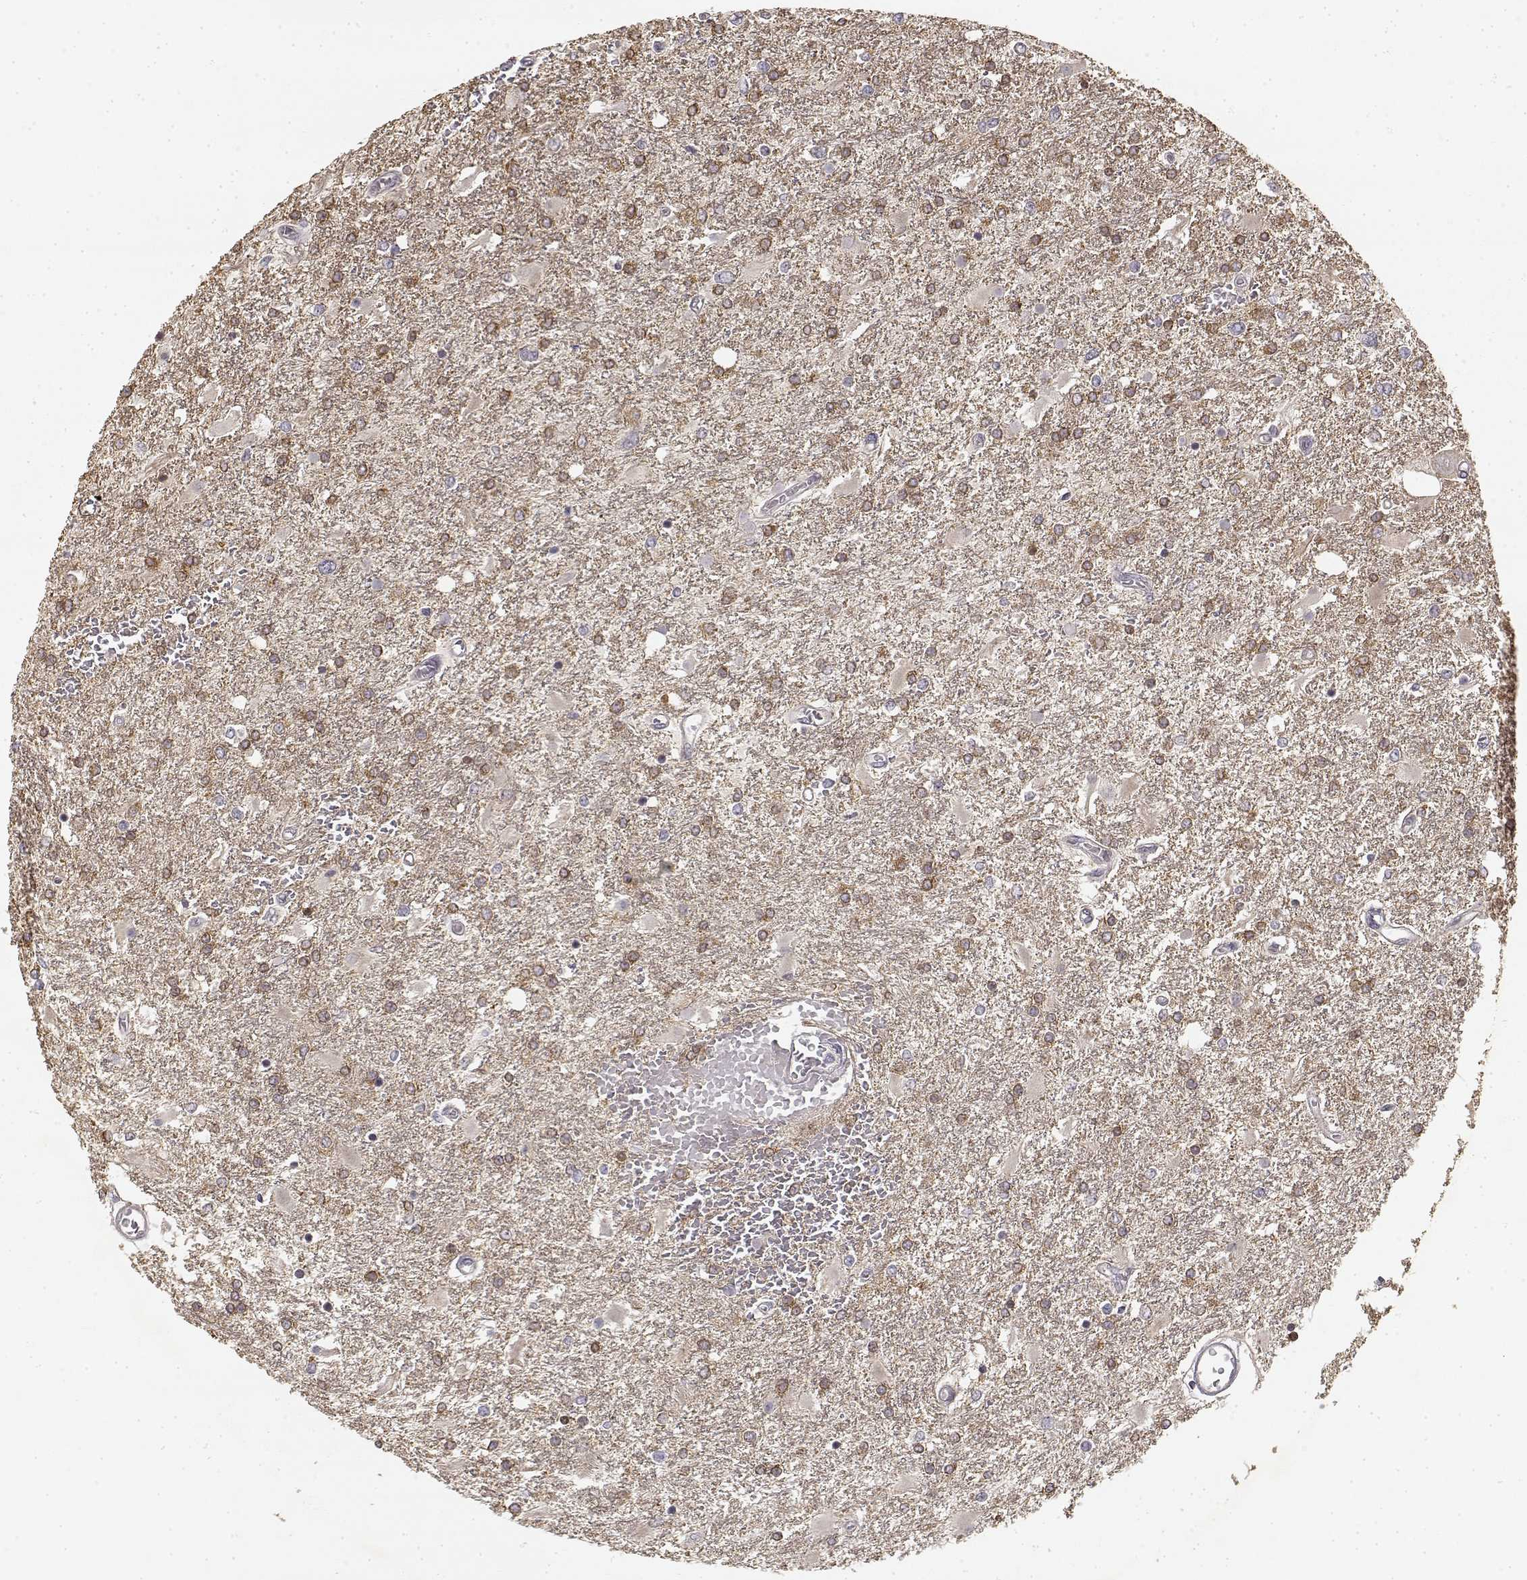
{"staining": {"intensity": "moderate", "quantity": ">75%", "location": "cytoplasmic/membranous"}, "tissue": "glioma", "cell_type": "Tumor cells", "image_type": "cancer", "snomed": [{"axis": "morphology", "description": "Glioma, malignant, High grade"}, {"axis": "topography", "description": "Cerebral cortex"}], "caption": "Brown immunohistochemical staining in malignant glioma (high-grade) reveals moderate cytoplasmic/membranous expression in about >75% of tumor cells. The protein of interest is stained brown, and the nuclei are stained in blue (DAB (3,3'-diaminobenzidine) IHC with brightfield microscopy, high magnification).", "gene": "MED12L", "patient": {"sex": "male", "age": 79}}